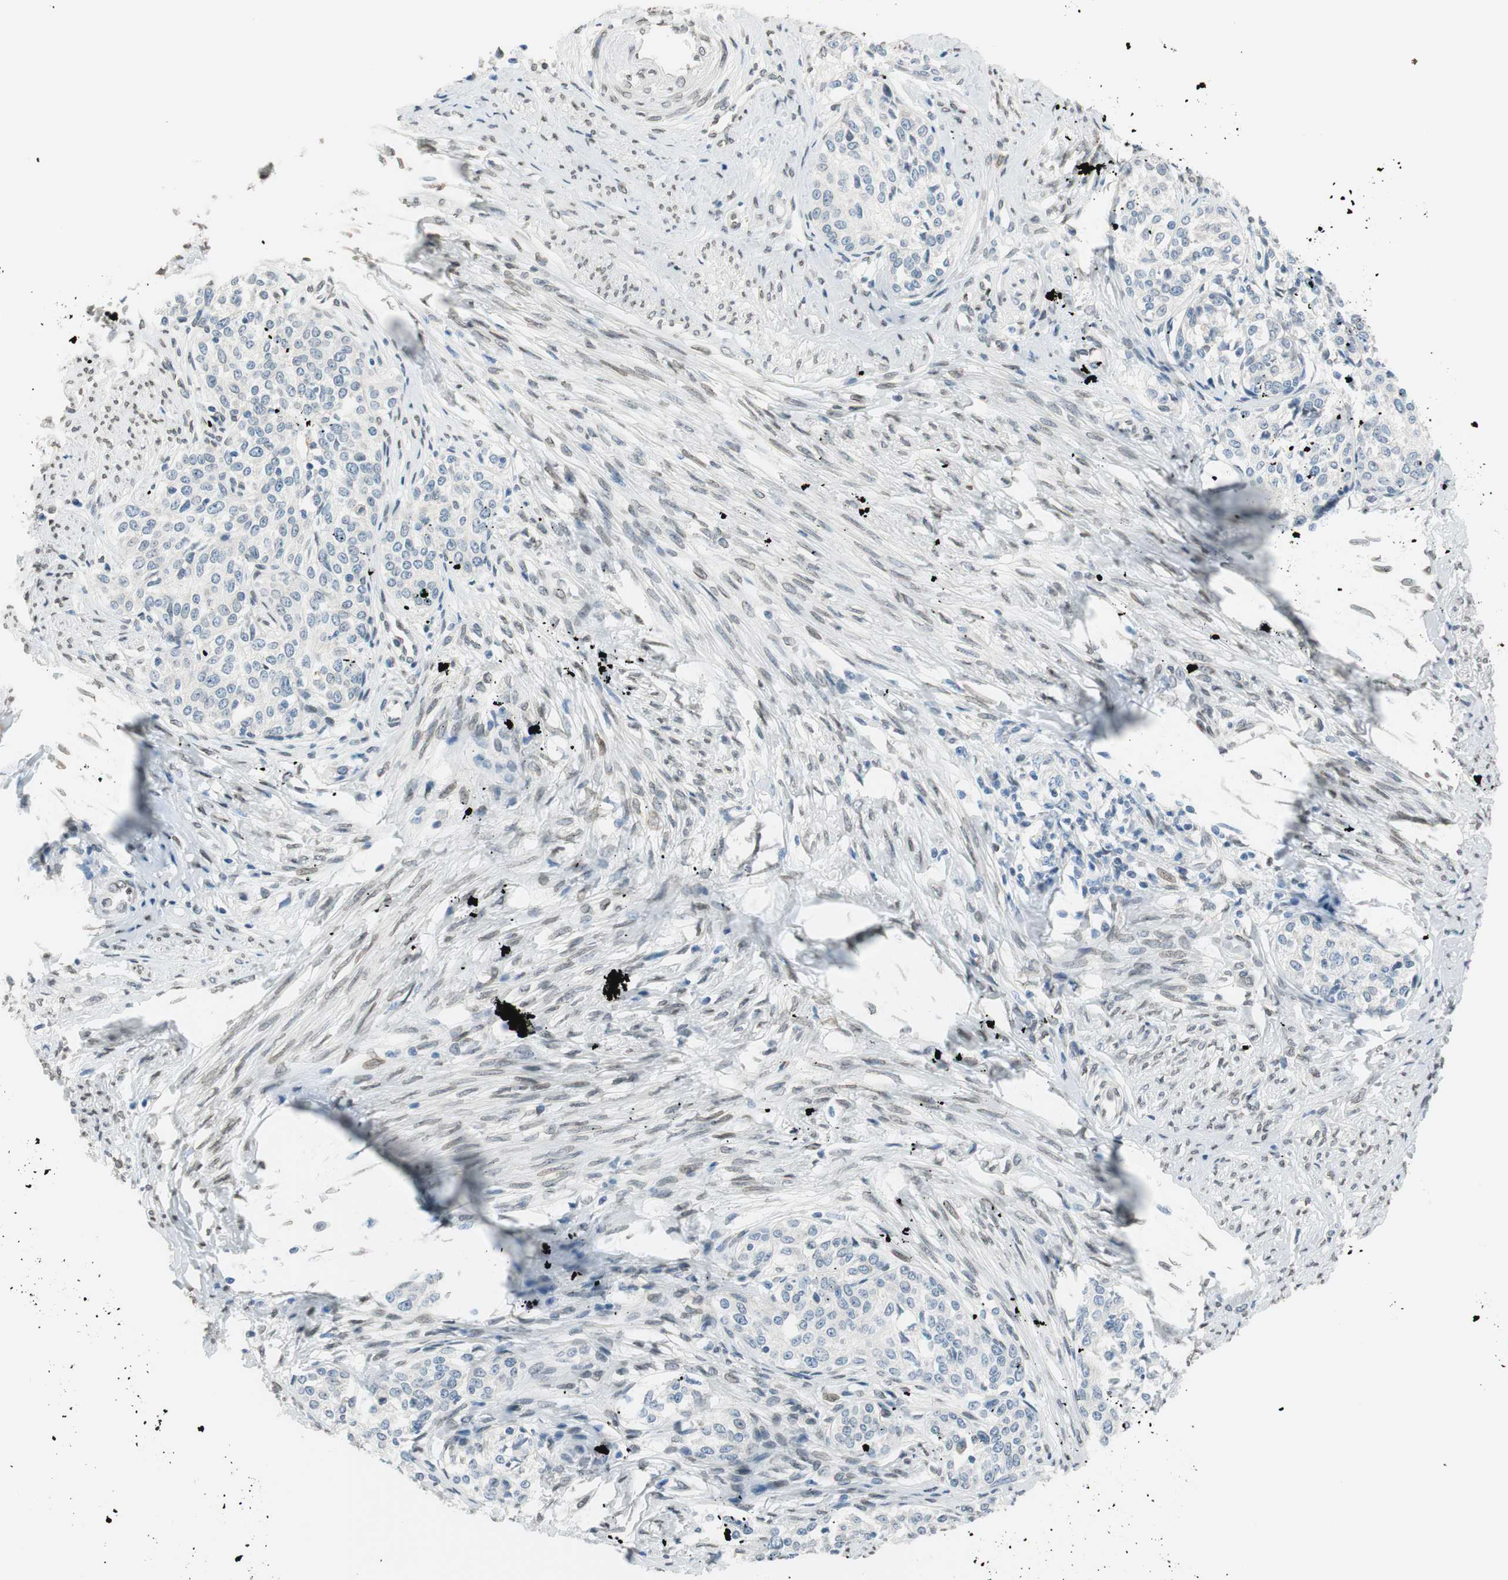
{"staining": {"intensity": "negative", "quantity": "none", "location": "none"}, "tissue": "cervical cancer", "cell_type": "Tumor cells", "image_type": "cancer", "snomed": [{"axis": "morphology", "description": "Squamous cell carcinoma, NOS"}, {"axis": "morphology", "description": "Adenocarcinoma, NOS"}, {"axis": "topography", "description": "Cervix"}], "caption": "The histopathology image demonstrates no significant staining in tumor cells of squamous cell carcinoma (cervical).", "gene": "TMEM260", "patient": {"sex": "female", "age": 52}}